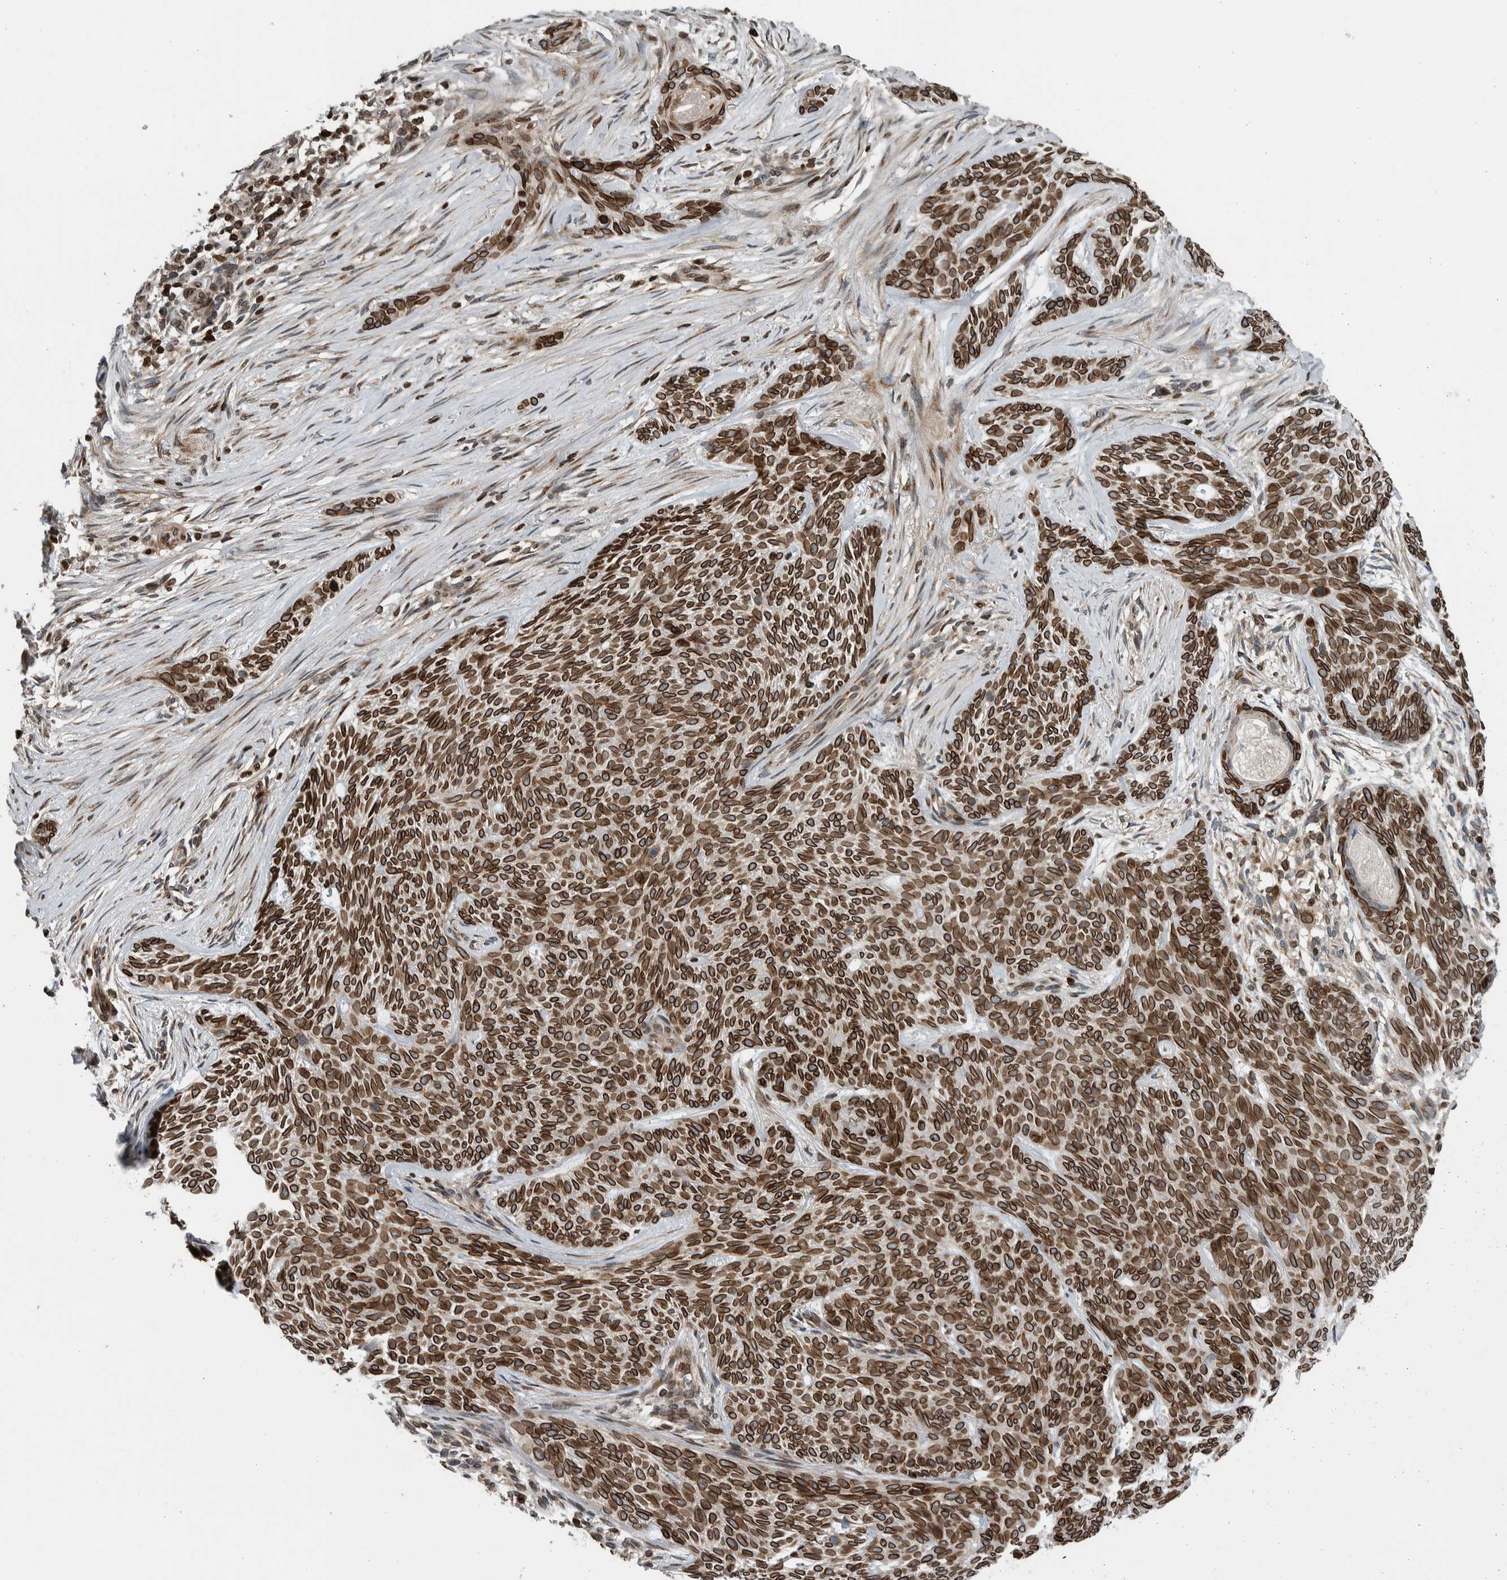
{"staining": {"intensity": "strong", "quantity": ">75%", "location": "cytoplasmic/membranous,nuclear"}, "tissue": "skin cancer", "cell_type": "Tumor cells", "image_type": "cancer", "snomed": [{"axis": "morphology", "description": "Basal cell carcinoma"}, {"axis": "topography", "description": "Skin"}], "caption": "This image shows immunohistochemistry staining of skin basal cell carcinoma, with high strong cytoplasmic/membranous and nuclear positivity in approximately >75% of tumor cells.", "gene": "FAM135B", "patient": {"sex": "female", "age": 59}}